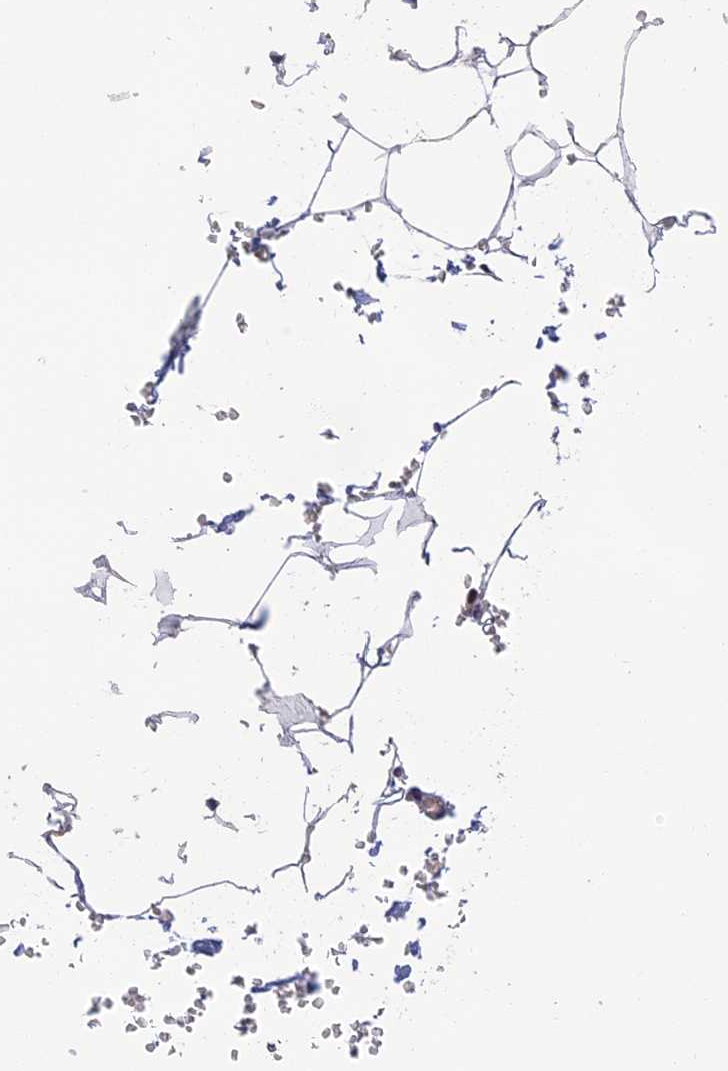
{"staining": {"intensity": "negative", "quantity": "none", "location": "none"}, "tissue": "adipose tissue", "cell_type": "Adipocytes", "image_type": "normal", "snomed": [{"axis": "morphology", "description": "Normal tissue, NOS"}, {"axis": "topography", "description": "Gallbladder"}, {"axis": "topography", "description": "Peripheral nerve tissue"}], "caption": "DAB immunohistochemical staining of unremarkable human adipose tissue demonstrates no significant staining in adipocytes.", "gene": "MORF4L1", "patient": {"sex": "male", "age": 38}}